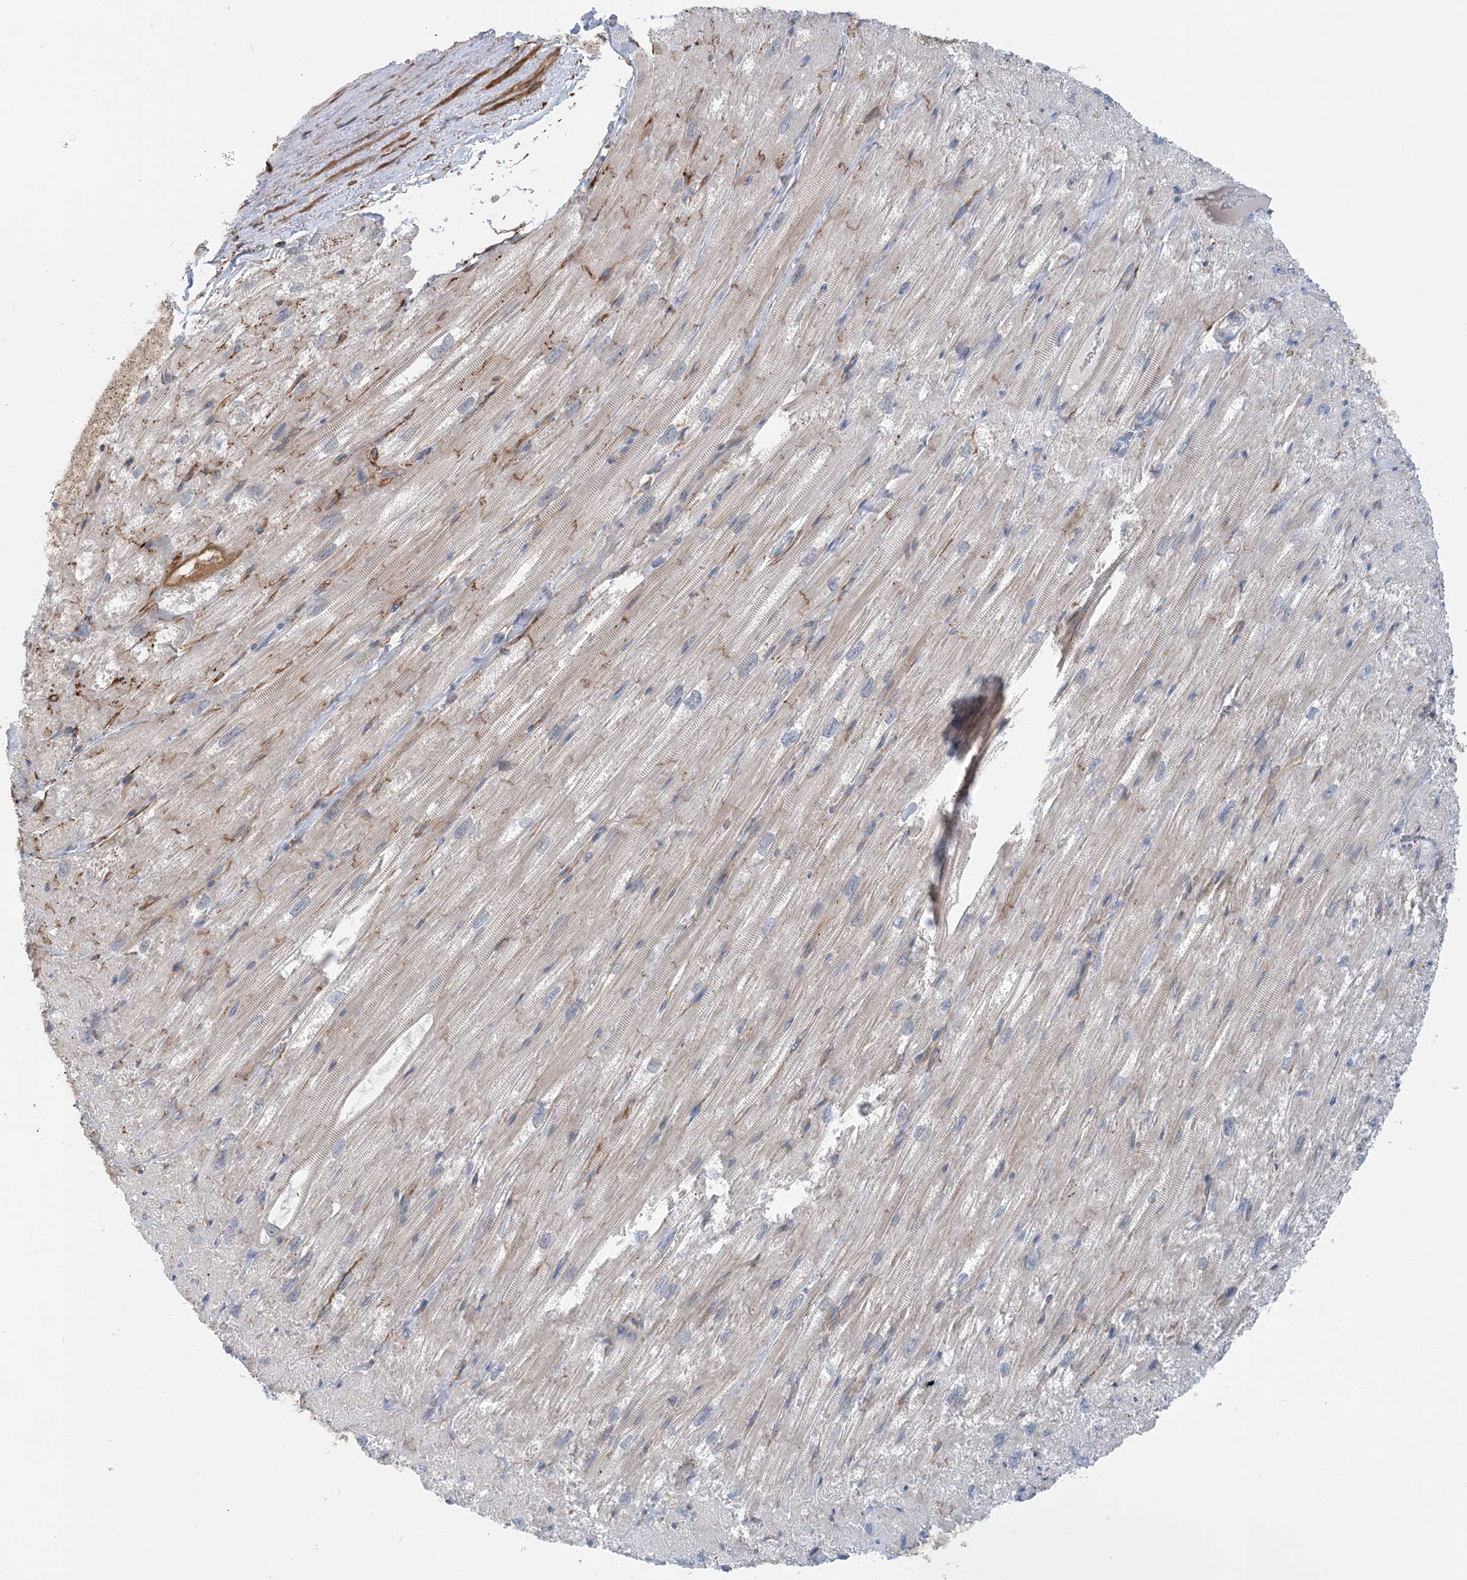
{"staining": {"intensity": "negative", "quantity": "none", "location": "none"}, "tissue": "heart muscle", "cell_type": "Cardiomyocytes", "image_type": "normal", "snomed": [{"axis": "morphology", "description": "Normal tissue, NOS"}, {"axis": "topography", "description": "Heart"}], "caption": "High magnification brightfield microscopy of unremarkable heart muscle stained with DAB (3,3'-diaminobenzidine) (brown) and counterstained with hematoxylin (blue): cardiomyocytes show no significant staining. (IHC, brightfield microscopy, high magnification).", "gene": "EIF2A", "patient": {"sex": "male", "age": 50}}